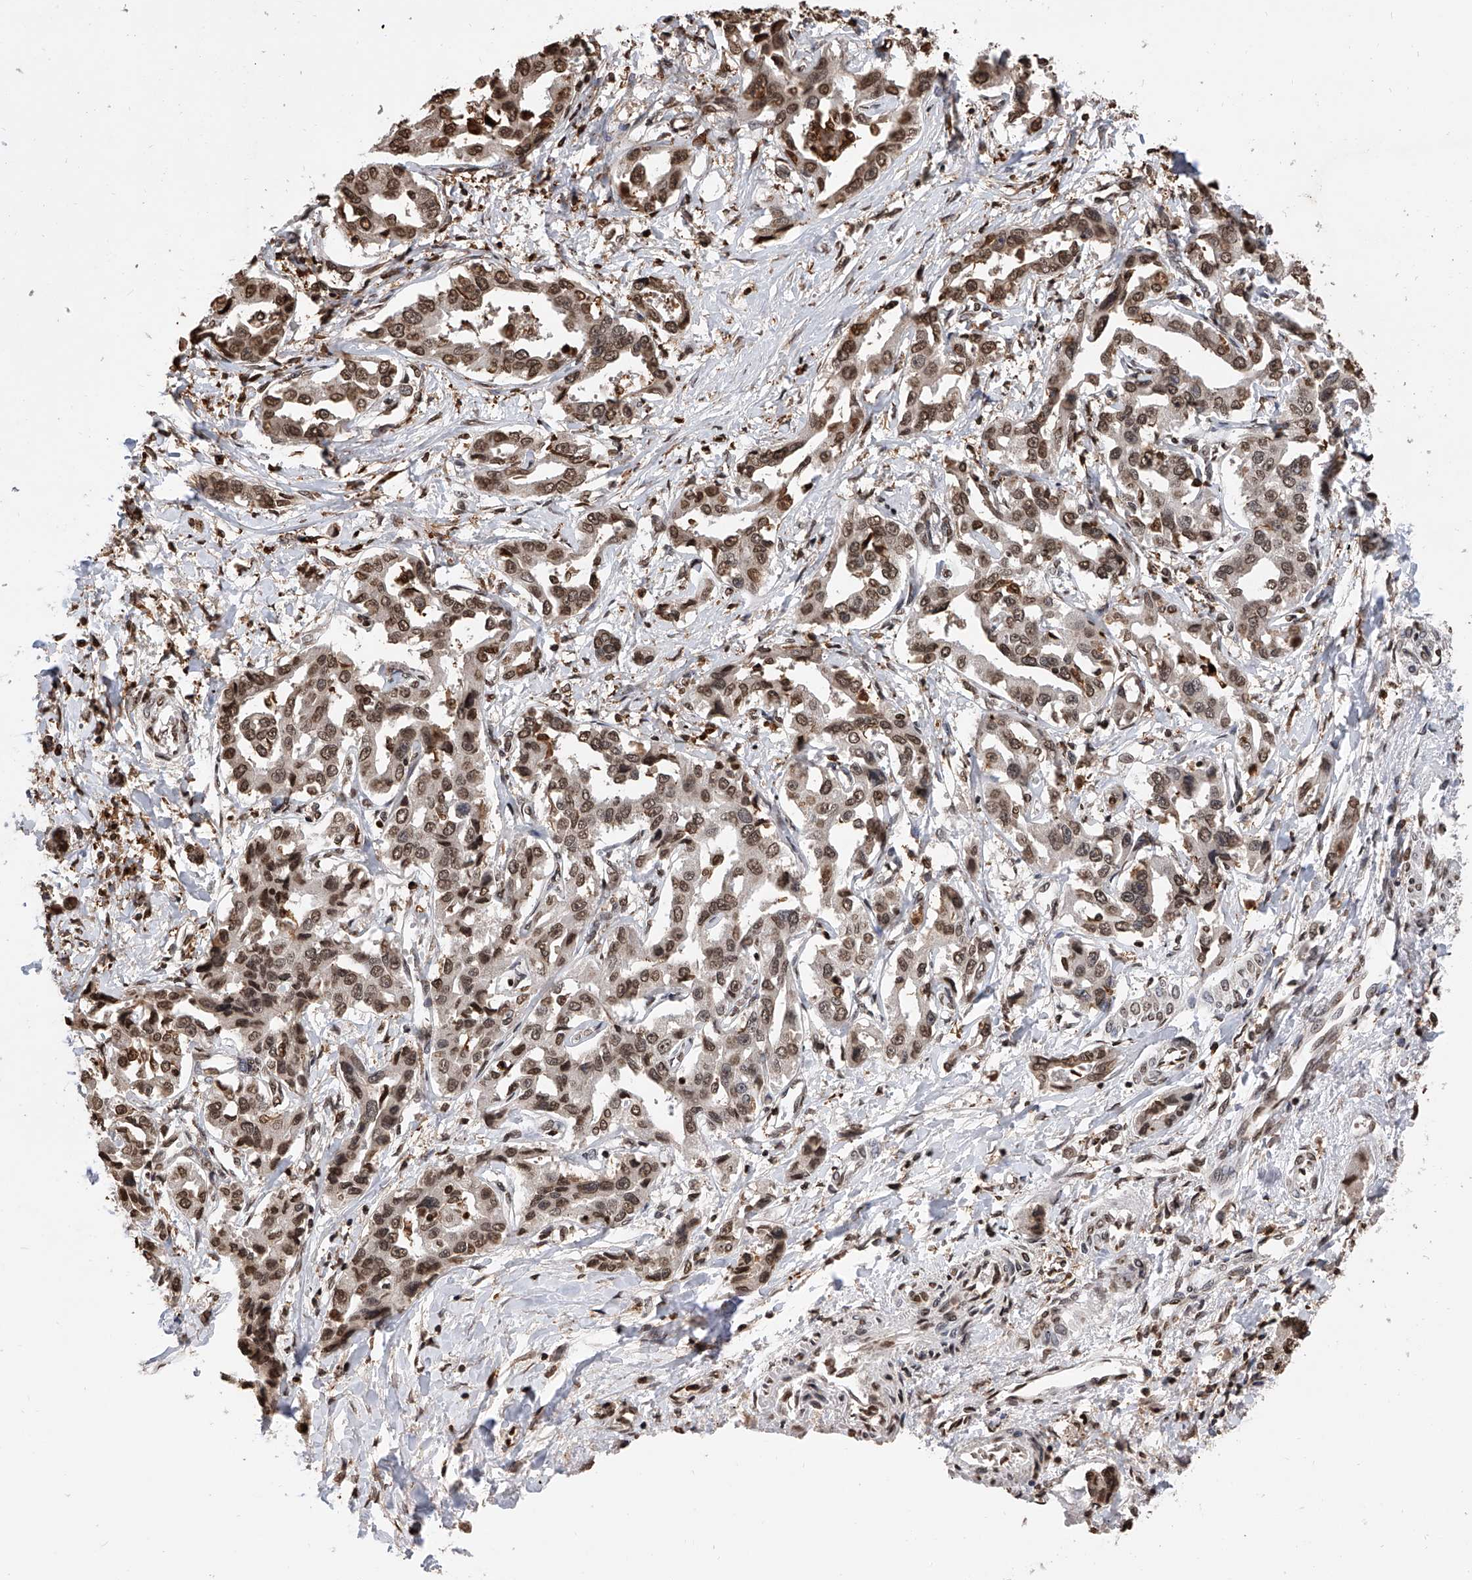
{"staining": {"intensity": "moderate", "quantity": ">75%", "location": "nuclear"}, "tissue": "liver cancer", "cell_type": "Tumor cells", "image_type": "cancer", "snomed": [{"axis": "morphology", "description": "Cholangiocarcinoma"}, {"axis": "topography", "description": "Liver"}], "caption": "The micrograph exhibits immunohistochemical staining of cholangiocarcinoma (liver). There is moderate nuclear expression is present in approximately >75% of tumor cells.", "gene": "CFAP410", "patient": {"sex": "male", "age": 59}}